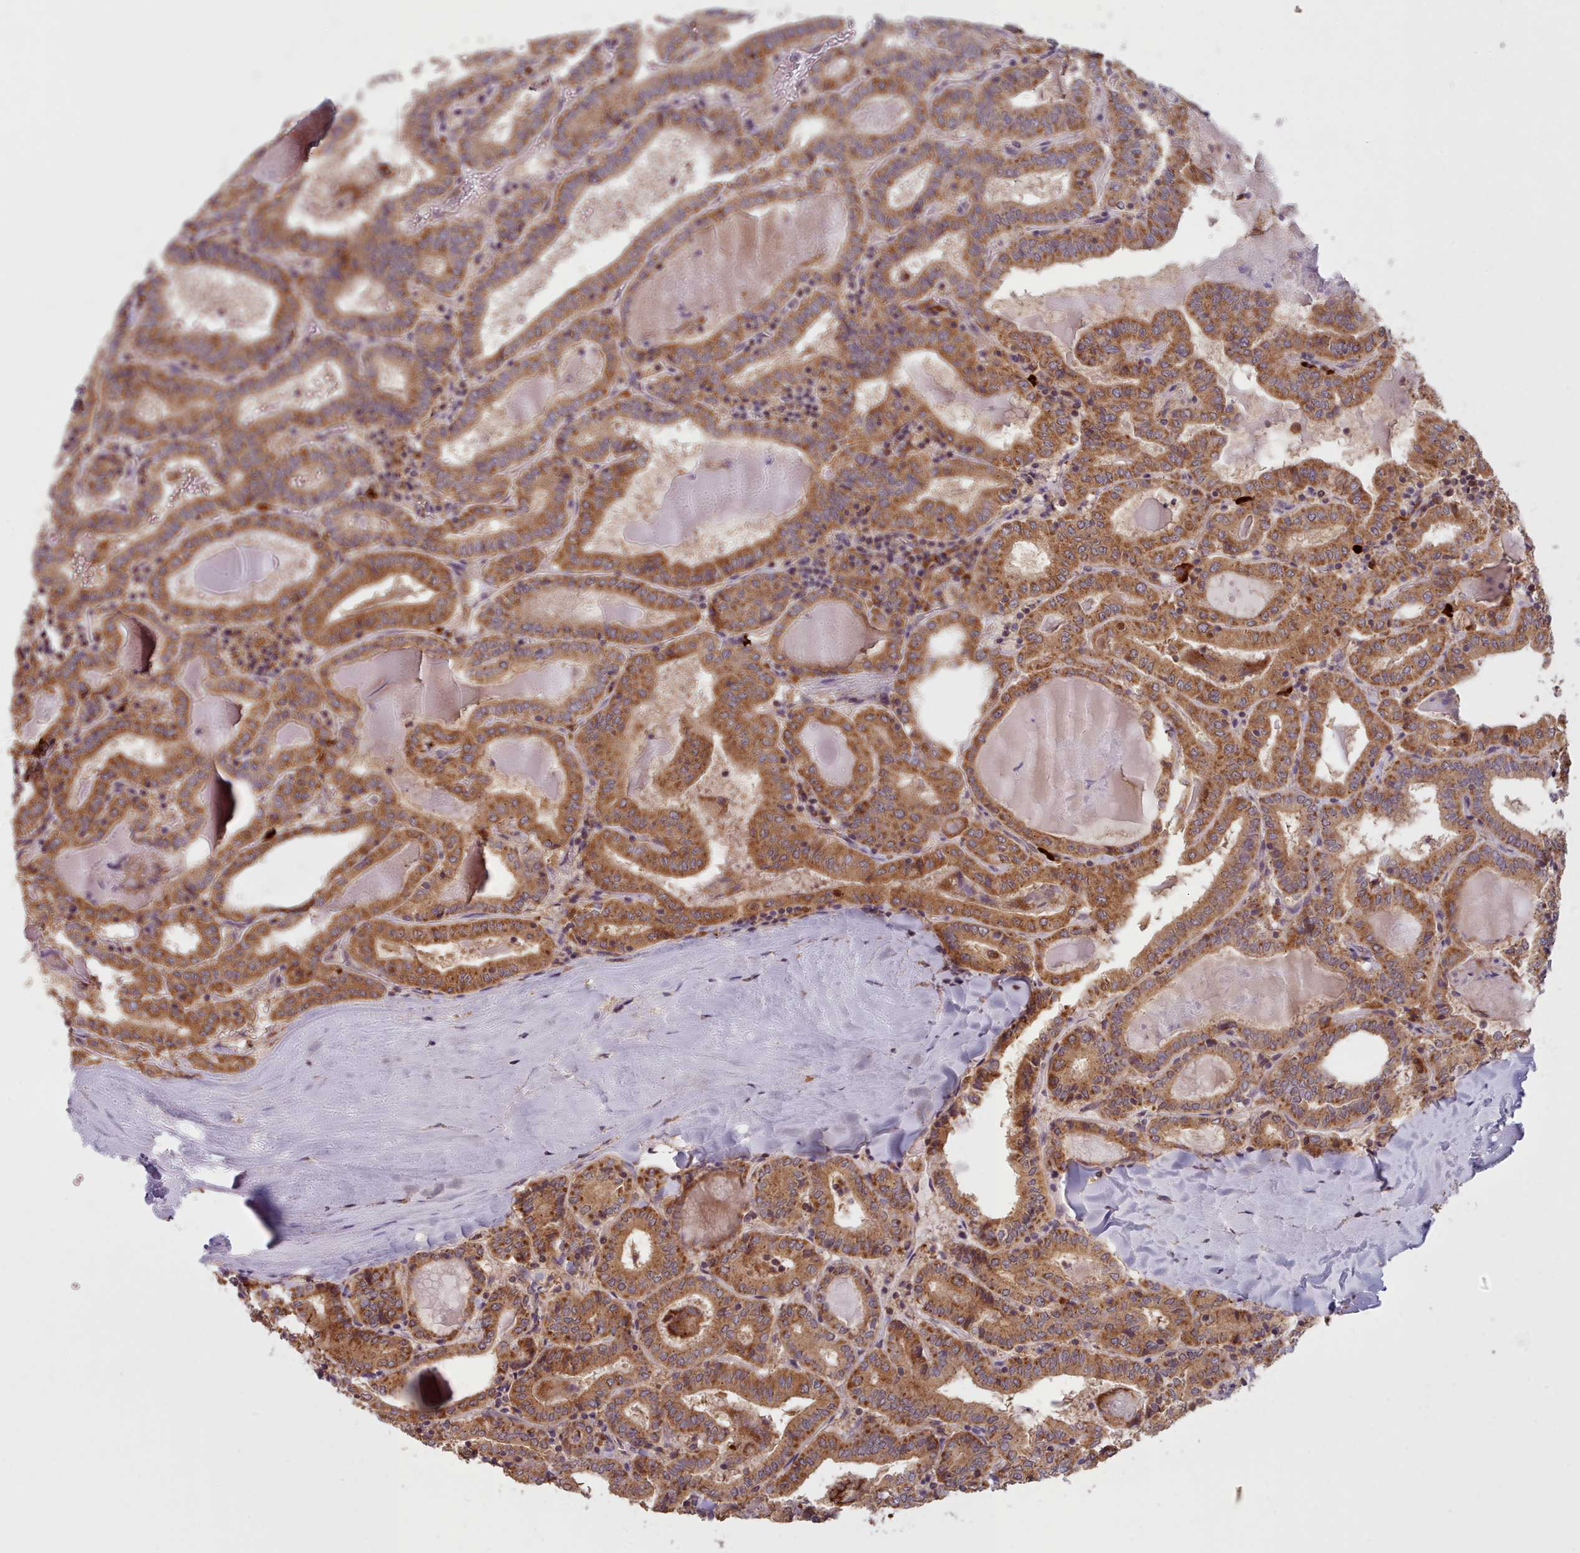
{"staining": {"intensity": "moderate", "quantity": ">75%", "location": "cytoplasmic/membranous"}, "tissue": "thyroid cancer", "cell_type": "Tumor cells", "image_type": "cancer", "snomed": [{"axis": "morphology", "description": "Papillary adenocarcinoma, NOS"}, {"axis": "topography", "description": "Thyroid gland"}], "caption": "This photomicrograph shows papillary adenocarcinoma (thyroid) stained with immunohistochemistry to label a protein in brown. The cytoplasmic/membranous of tumor cells show moderate positivity for the protein. Nuclei are counter-stained blue.", "gene": "CRYBG1", "patient": {"sex": "female", "age": 72}}